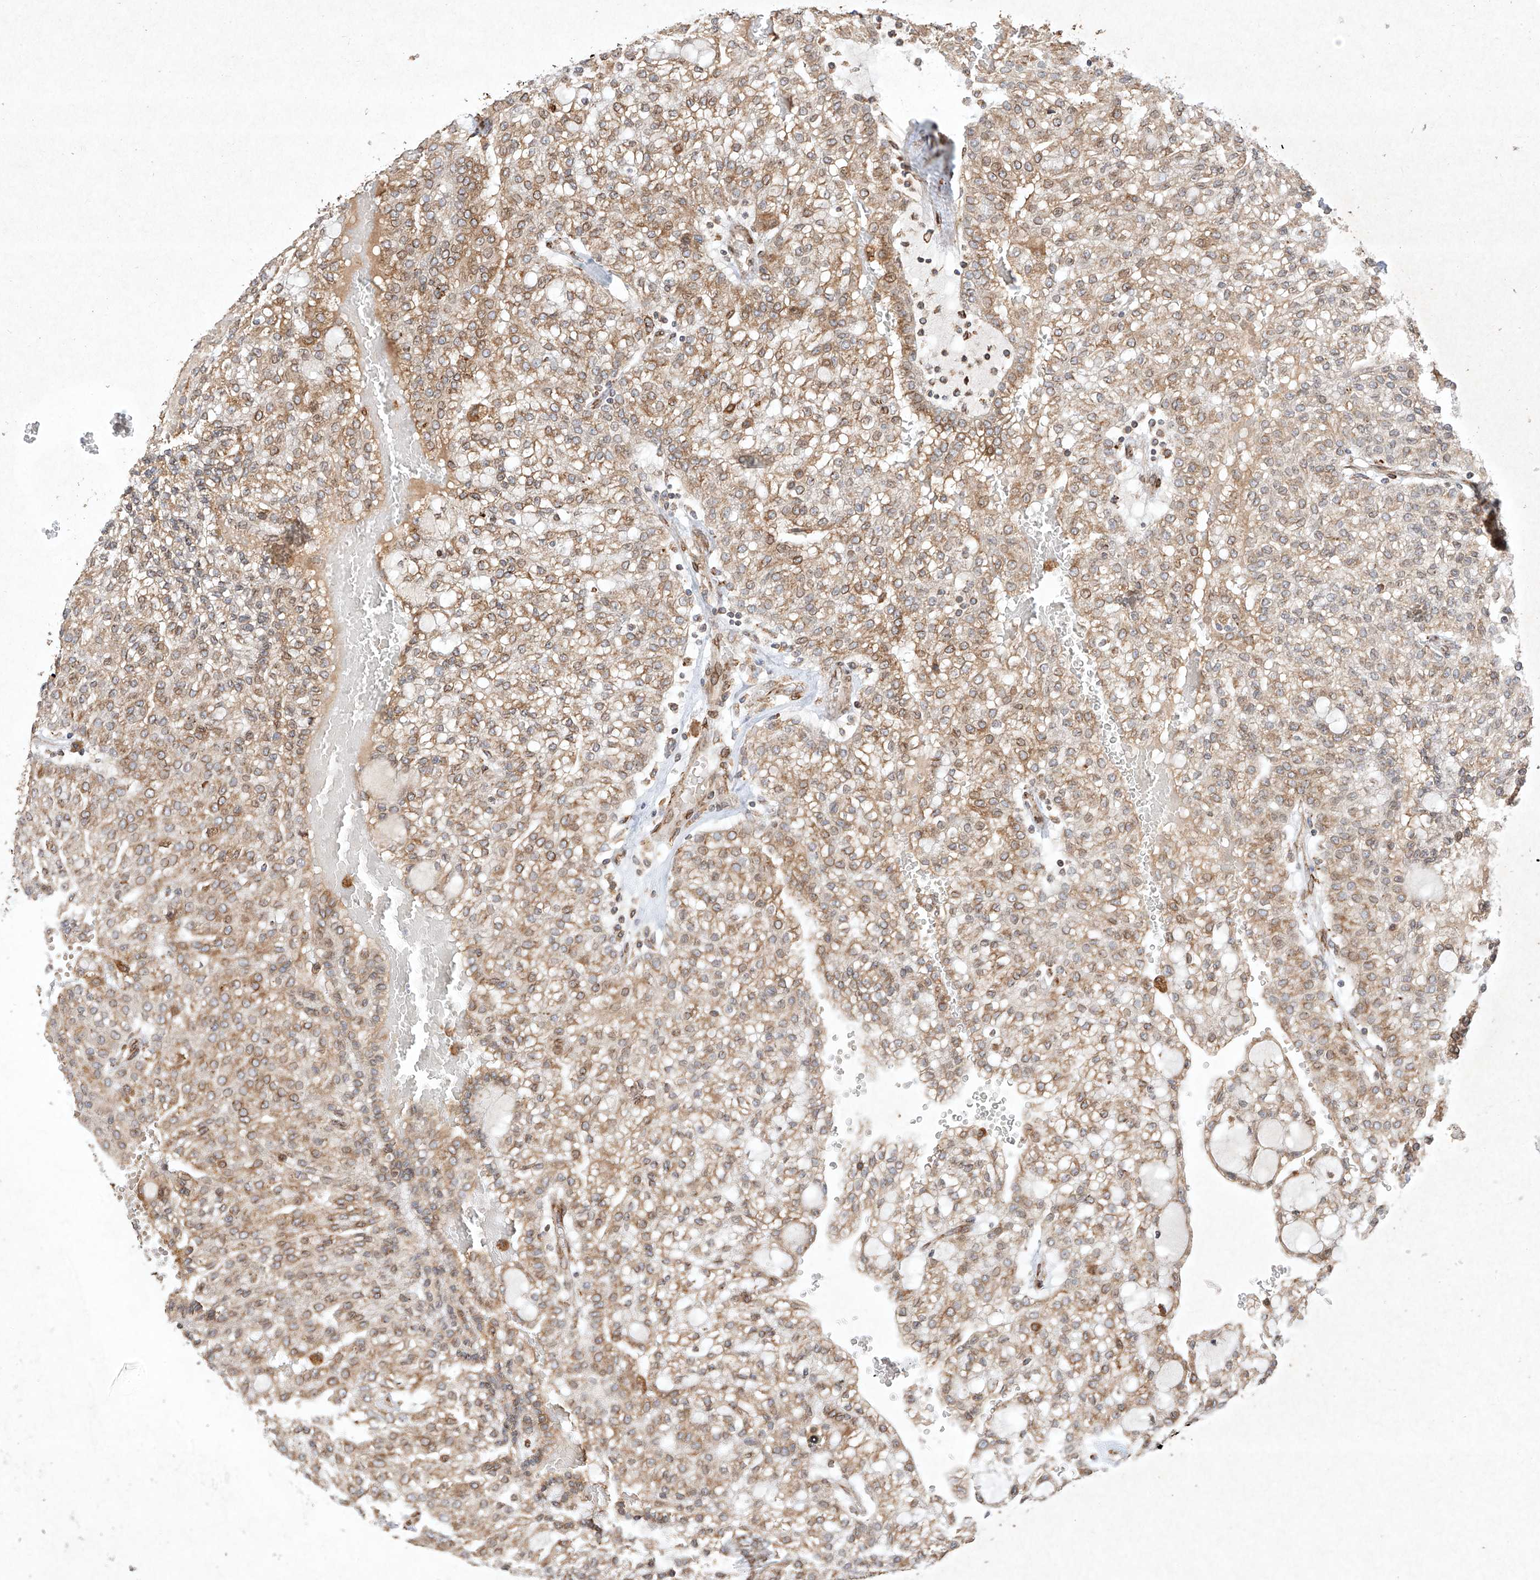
{"staining": {"intensity": "moderate", "quantity": ">75%", "location": "cytoplasmic/membranous"}, "tissue": "renal cancer", "cell_type": "Tumor cells", "image_type": "cancer", "snomed": [{"axis": "morphology", "description": "Adenocarcinoma, NOS"}, {"axis": "topography", "description": "Kidney"}], "caption": "Protein analysis of adenocarcinoma (renal) tissue exhibits moderate cytoplasmic/membranous expression in about >75% of tumor cells.", "gene": "SEMA3B", "patient": {"sex": "male", "age": 63}}